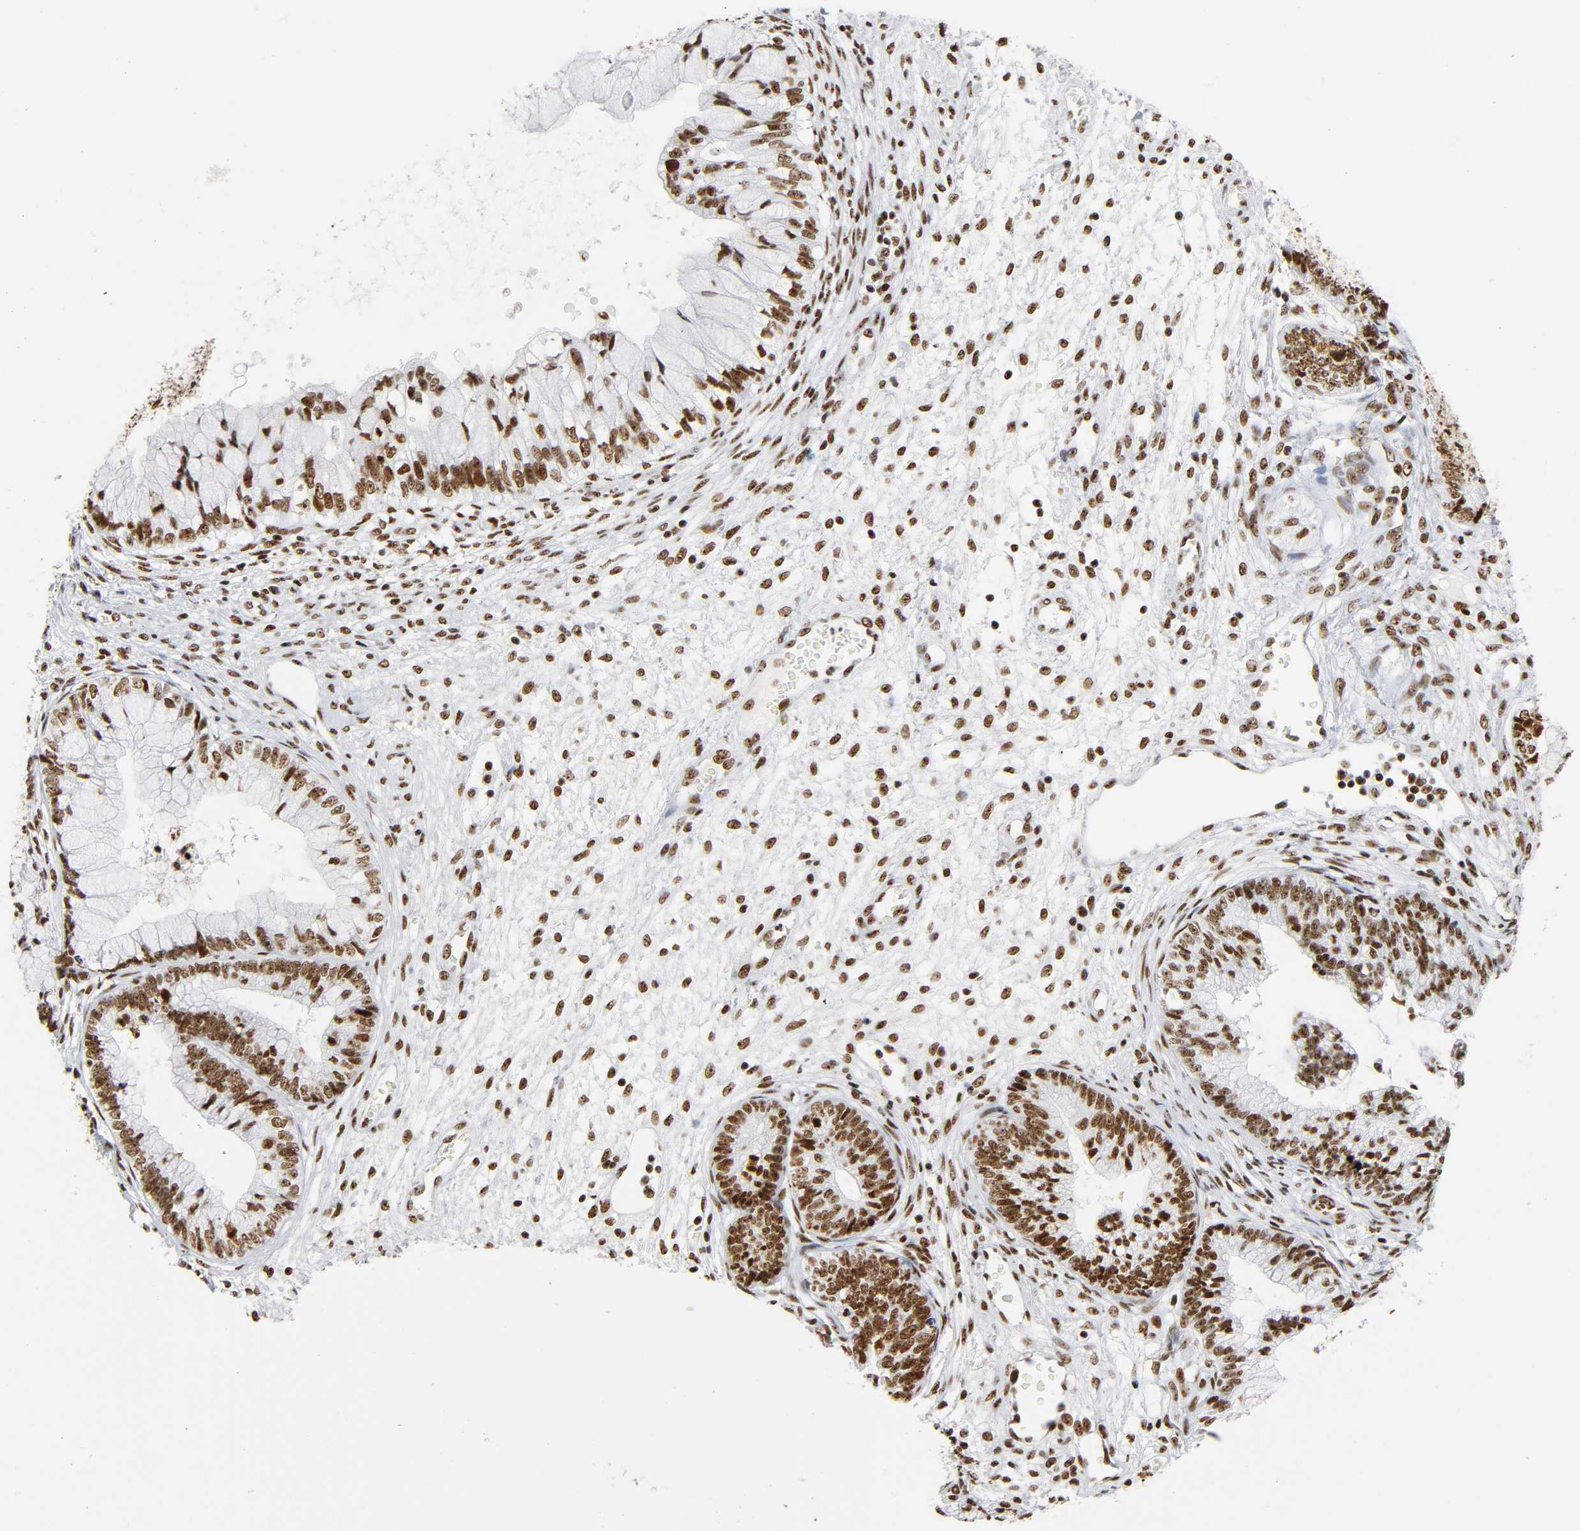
{"staining": {"intensity": "moderate", "quantity": ">75%", "location": "nuclear"}, "tissue": "cervical cancer", "cell_type": "Tumor cells", "image_type": "cancer", "snomed": [{"axis": "morphology", "description": "Adenocarcinoma, NOS"}, {"axis": "topography", "description": "Cervix"}], "caption": "Human cervical cancer stained for a protein (brown) displays moderate nuclear positive staining in about >75% of tumor cells.", "gene": "UBTF", "patient": {"sex": "female", "age": 44}}